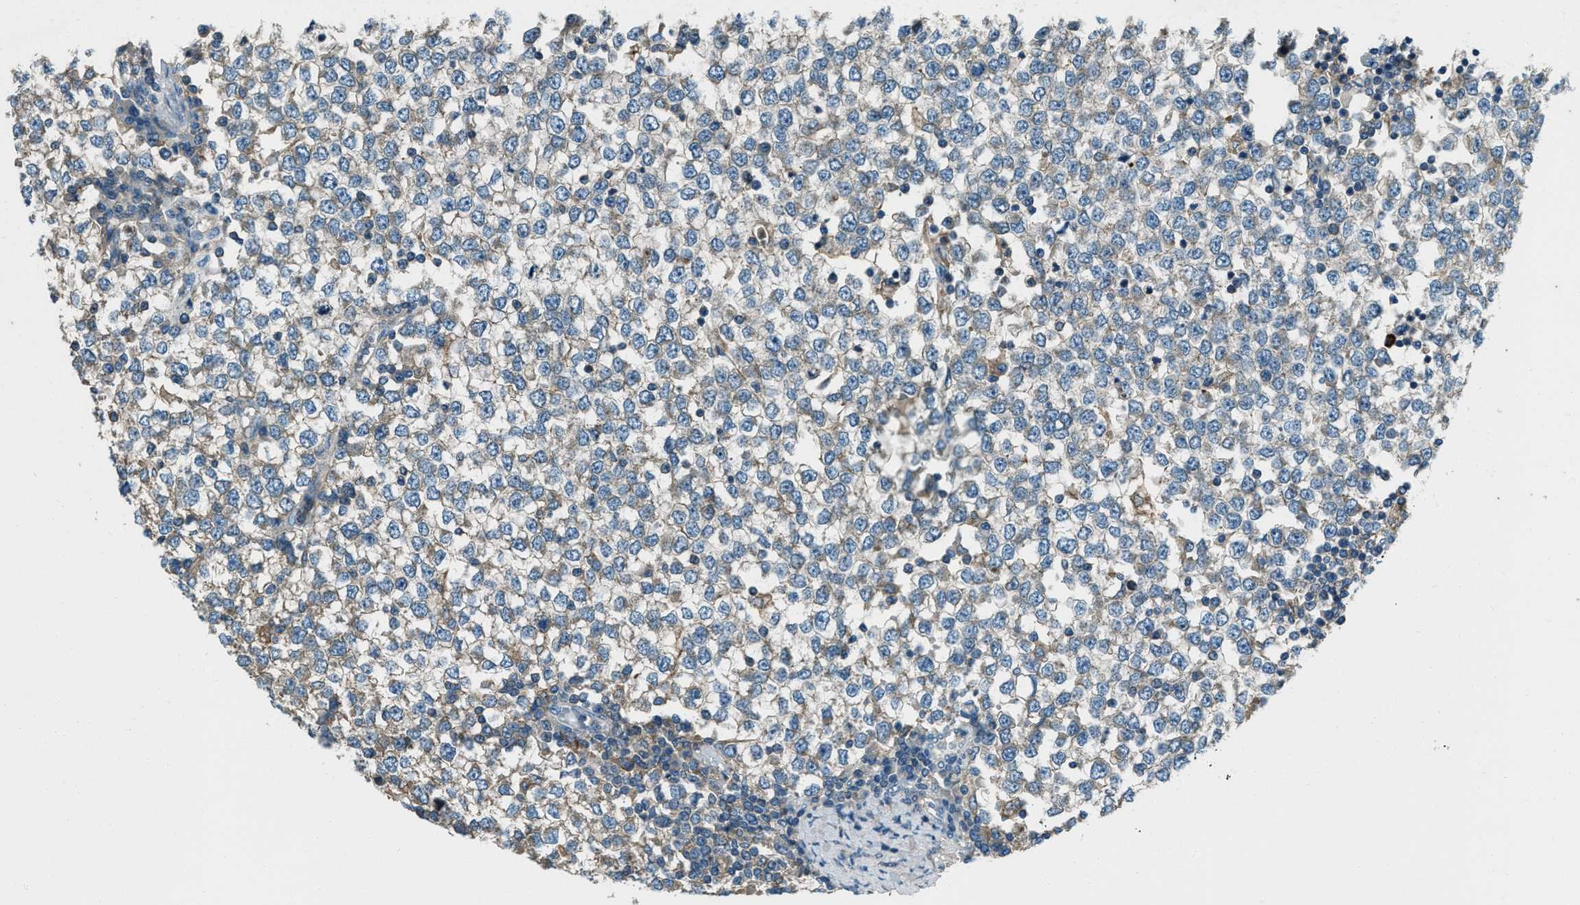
{"staining": {"intensity": "weak", "quantity": "<25%", "location": "cytoplasmic/membranous"}, "tissue": "testis cancer", "cell_type": "Tumor cells", "image_type": "cancer", "snomed": [{"axis": "morphology", "description": "Seminoma, NOS"}, {"axis": "topography", "description": "Testis"}], "caption": "A high-resolution image shows immunohistochemistry (IHC) staining of testis seminoma, which shows no significant expression in tumor cells.", "gene": "SVIL", "patient": {"sex": "male", "age": 65}}